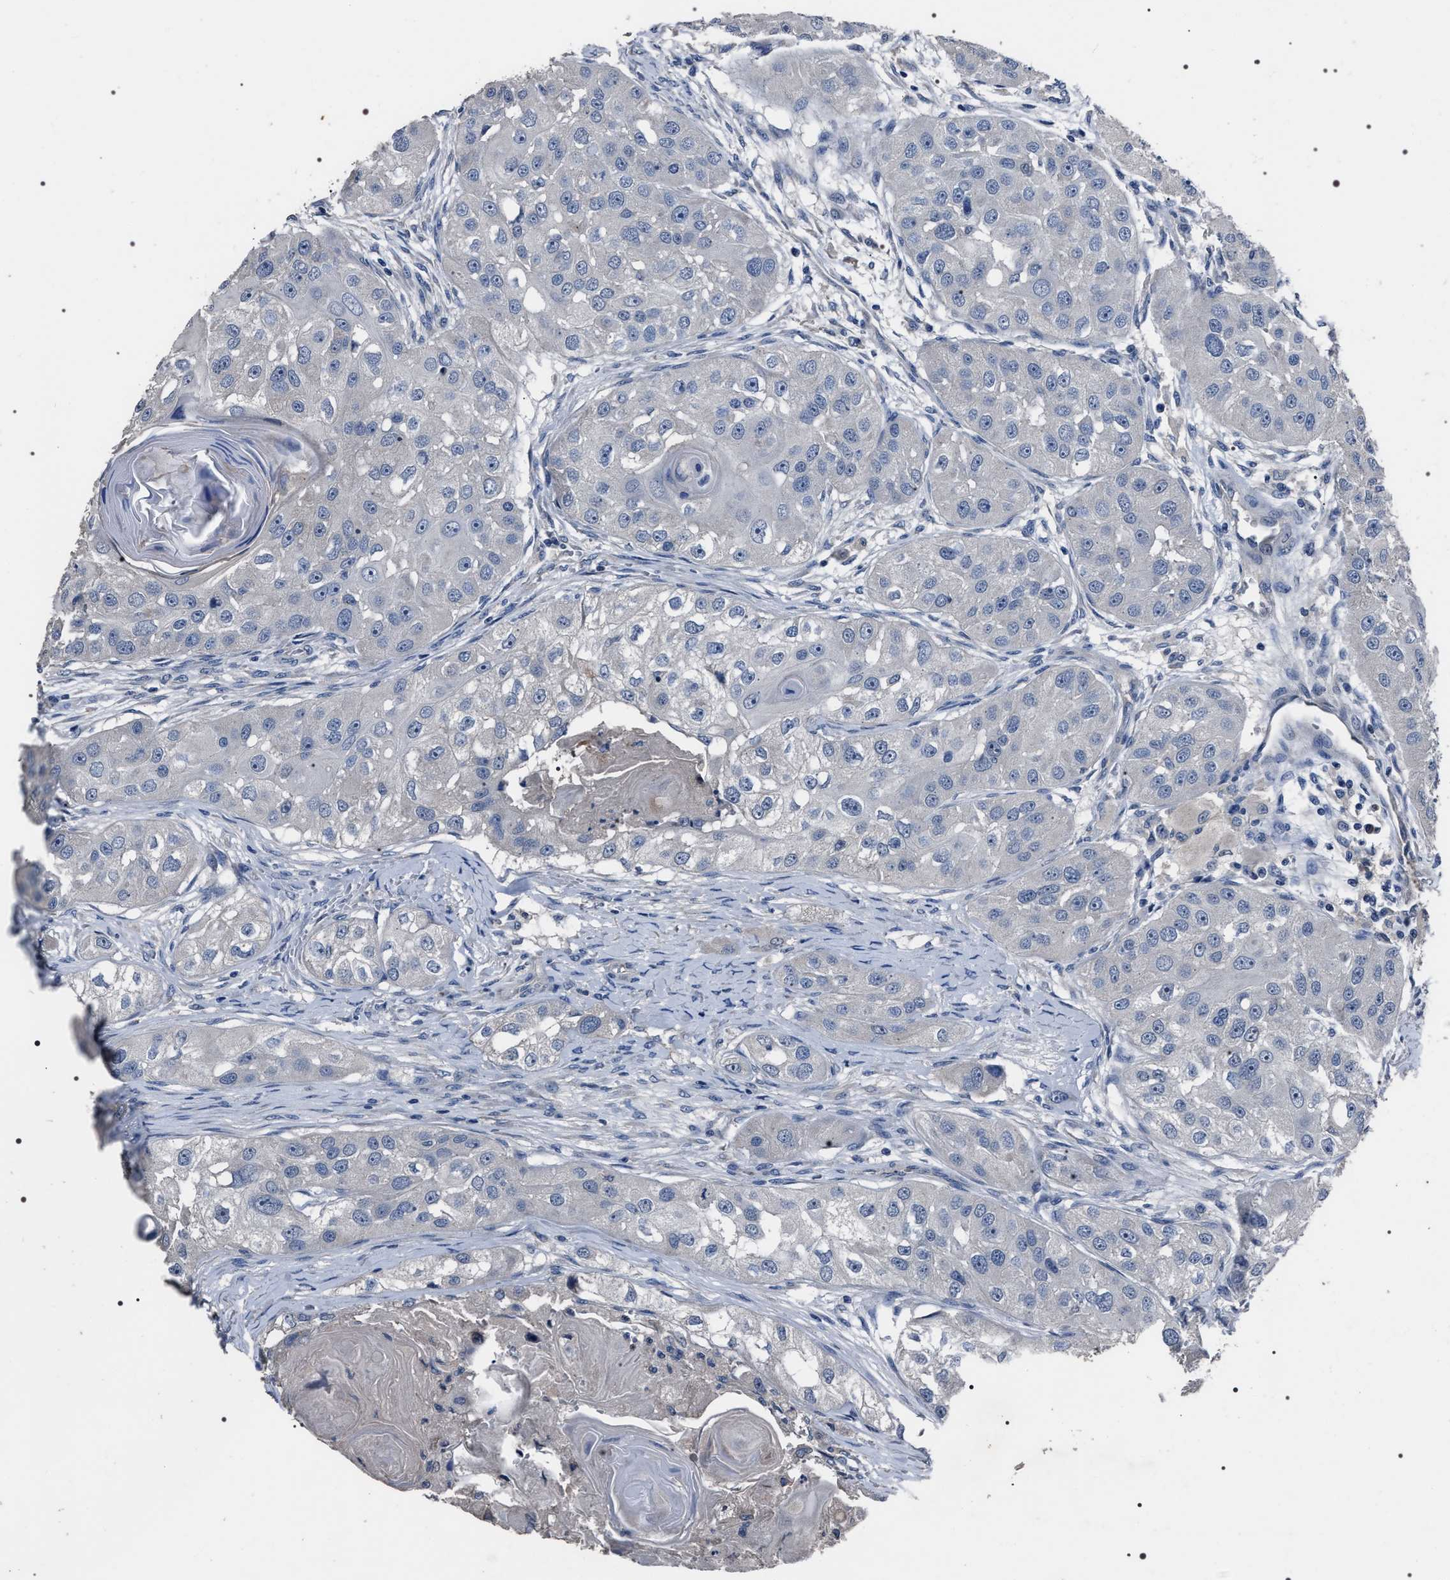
{"staining": {"intensity": "negative", "quantity": "none", "location": "none"}, "tissue": "head and neck cancer", "cell_type": "Tumor cells", "image_type": "cancer", "snomed": [{"axis": "morphology", "description": "Normal tissue, NOS"}, {"axis": "morphology", "description": "Squamous cell carcinoma, NOS"}, {"axis": "topography", "description": "Skeletal muscle"}, {"axis": "topography", "description": "Head-Neck"}], "caption": "Tumor cells show no significant positivity in head and neck squamous cell carcinoma.", "gene": "TRIM54", "patient": {"sex": "male", "age": 51}}